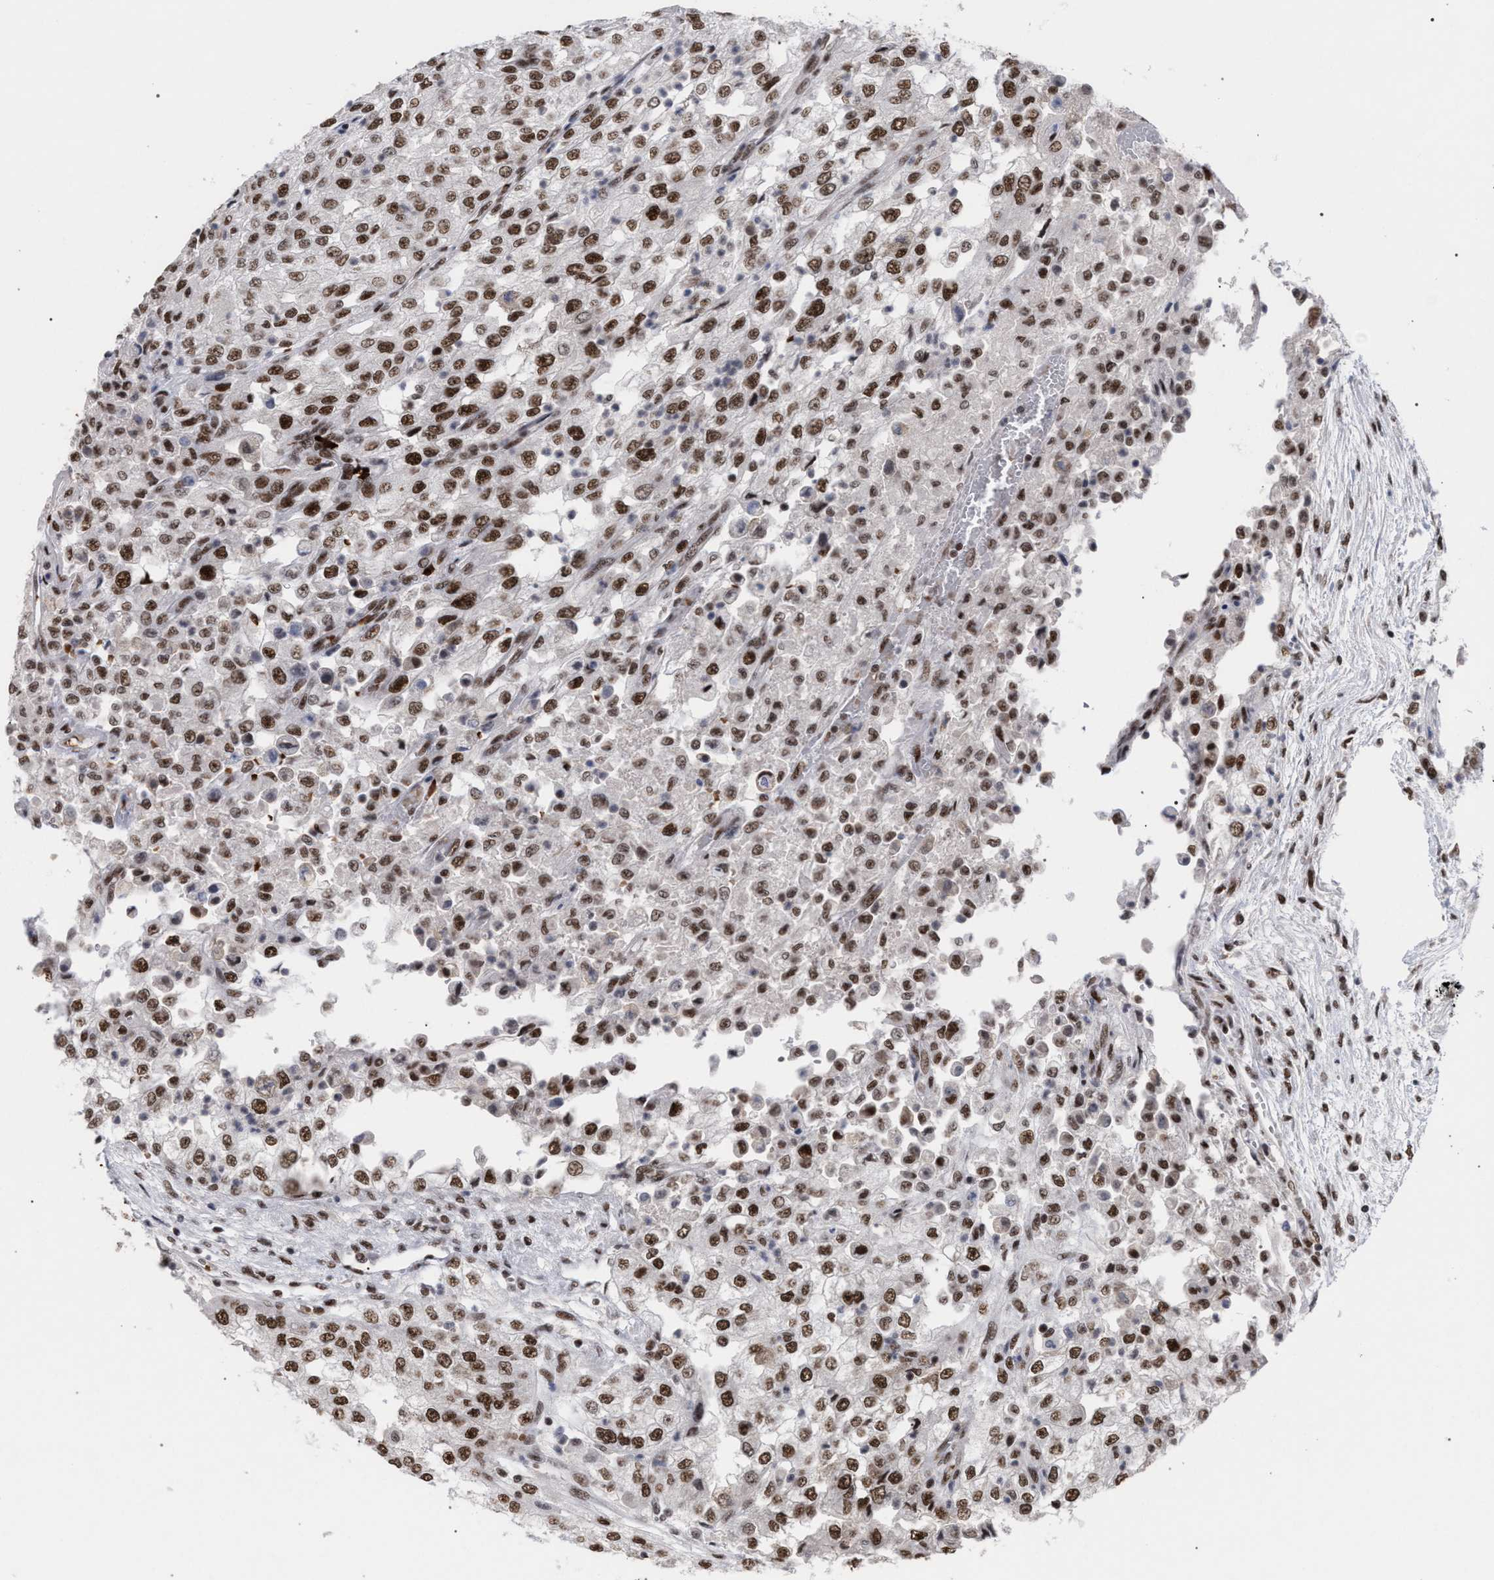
{"staining": {"intensity": "strong", "quantity": ">75%", "location": "nuclear"}, "tissue": "renal cancer", "cell_type": "Tumor cells", "image_type": "cancer", "snomed": [{"axis": "morphology", "description": "Adenocarcinoma, NOS"}, {"axis": "topography", "description": "Kidney"}], "caption": "Approximately >75% of tumor cells in human renal adenocarcinoma demonstrate strong nuclear protein expression as visualized by brown immunohistochemical staining.", "gene": "SCAF4", "patient": {"sex": "female", "age": 54}}